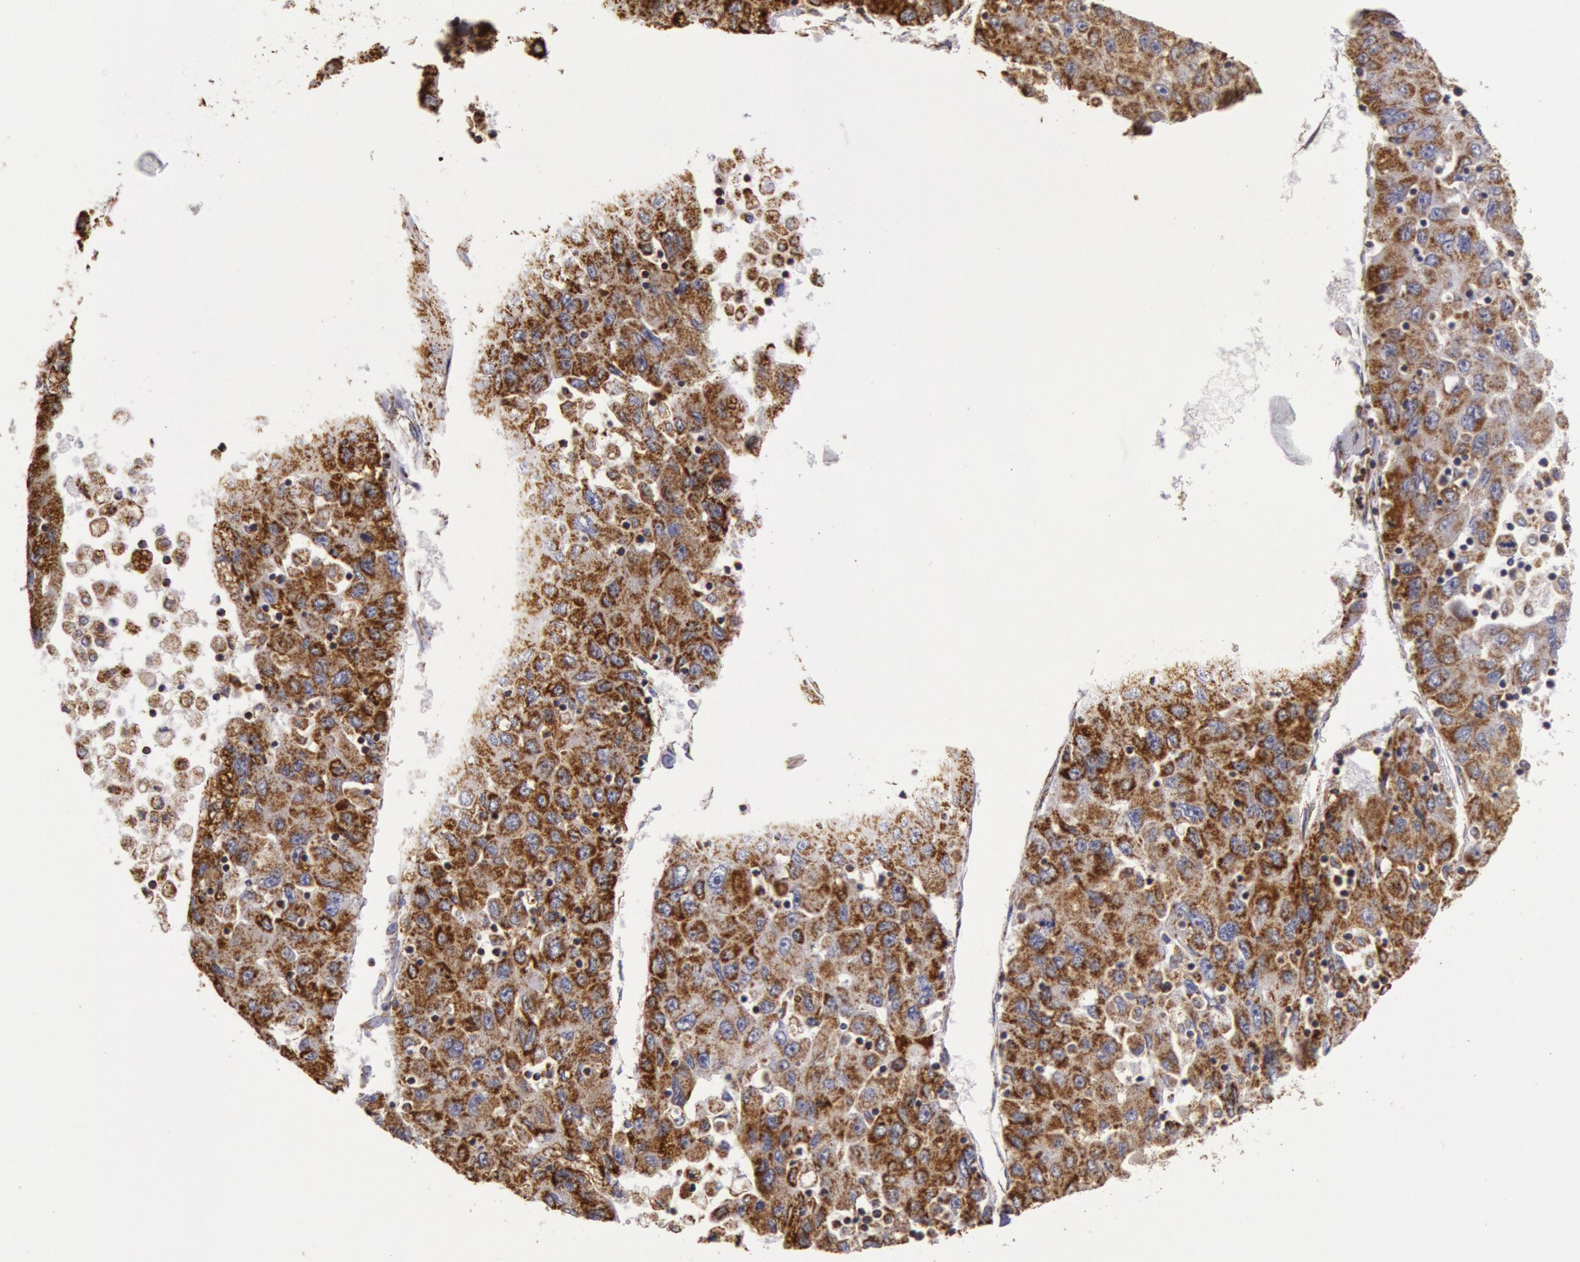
{"staining": {"intensity": "strong", "quantity": ">75%", "location": "cytoplasmic/membranous"}, "tissue": "liver cancer", "cell_type": "Tumor cells", "image_type": "cancer", "snomed": [{"axis": "morphology", "description": "Carcinoma, Hepatocellular, NOS"}, {"axis": "topography", "description": "Liver"}], "caption": "Tumor cells show high levels of strong cytoplasmic/membranous staining in approximately >75% of cells in human liver cancer (hepatocellular carcinoma).", "gene": "CYC1", "patient": {"sex": "male", "age": 49}}